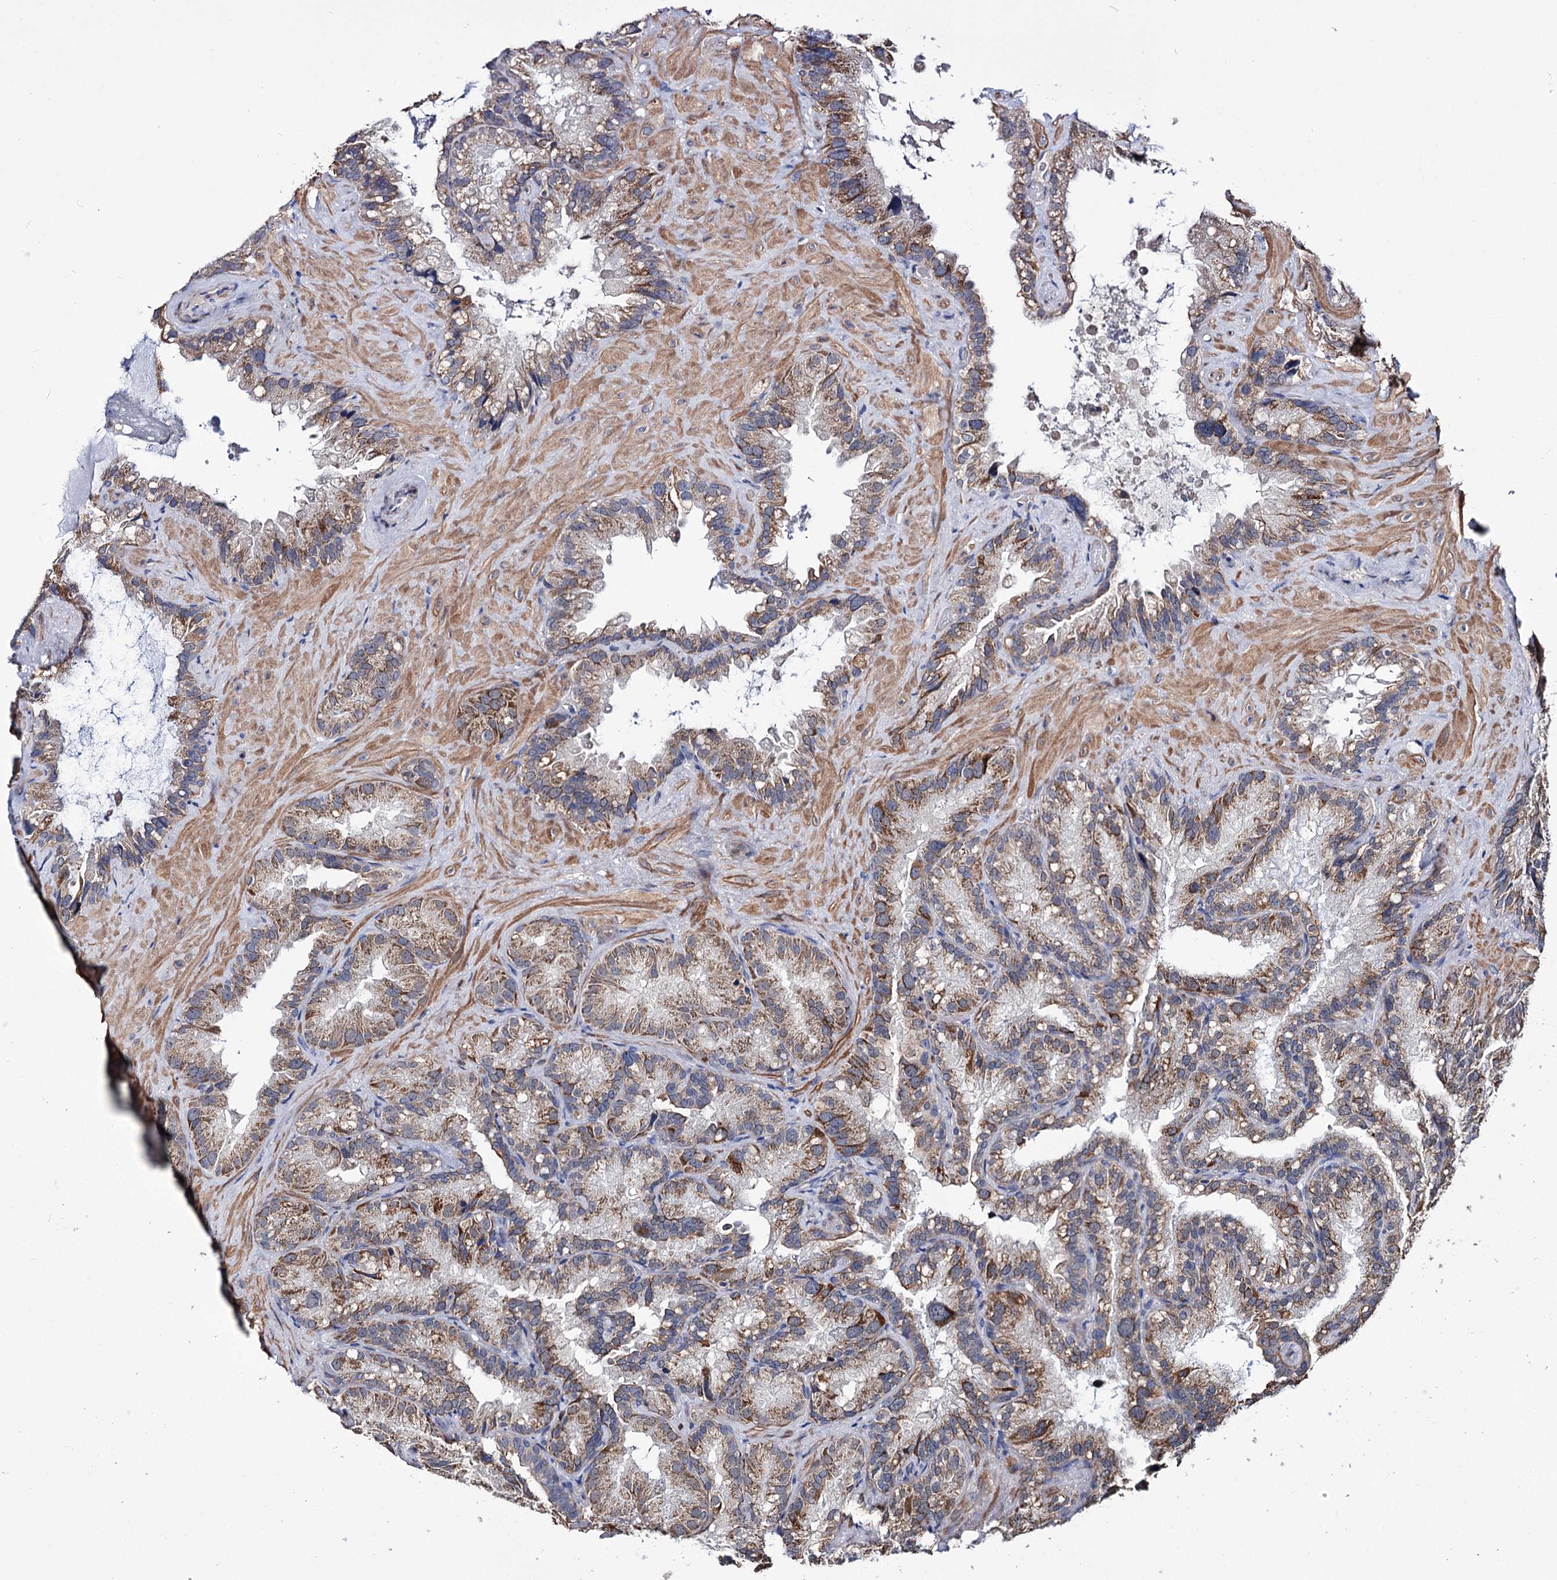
{"staining": {"intensity": "strong", "quantity": "25%-75%", "location": "cytoplasmic/membranous"}, "tissue": "seminal vesicle", "cell_type": "Glandular cells", "image_type": "normal", "snomed": [{"axis": "morphology", "description": "Normal tissue, NOS"}, {"axis": "topography", "description": "Prostate"}, {"axis": "topography", "description": "Seminal veicle"}], "caption": "Protein staining shows strong cytoplasmic/membranous staining in approximately 25%-75% of glandular cells in unremarkable seminal vesicle.", "gene": "CLPB", "patient": {"sex": "male", "age": 68}}